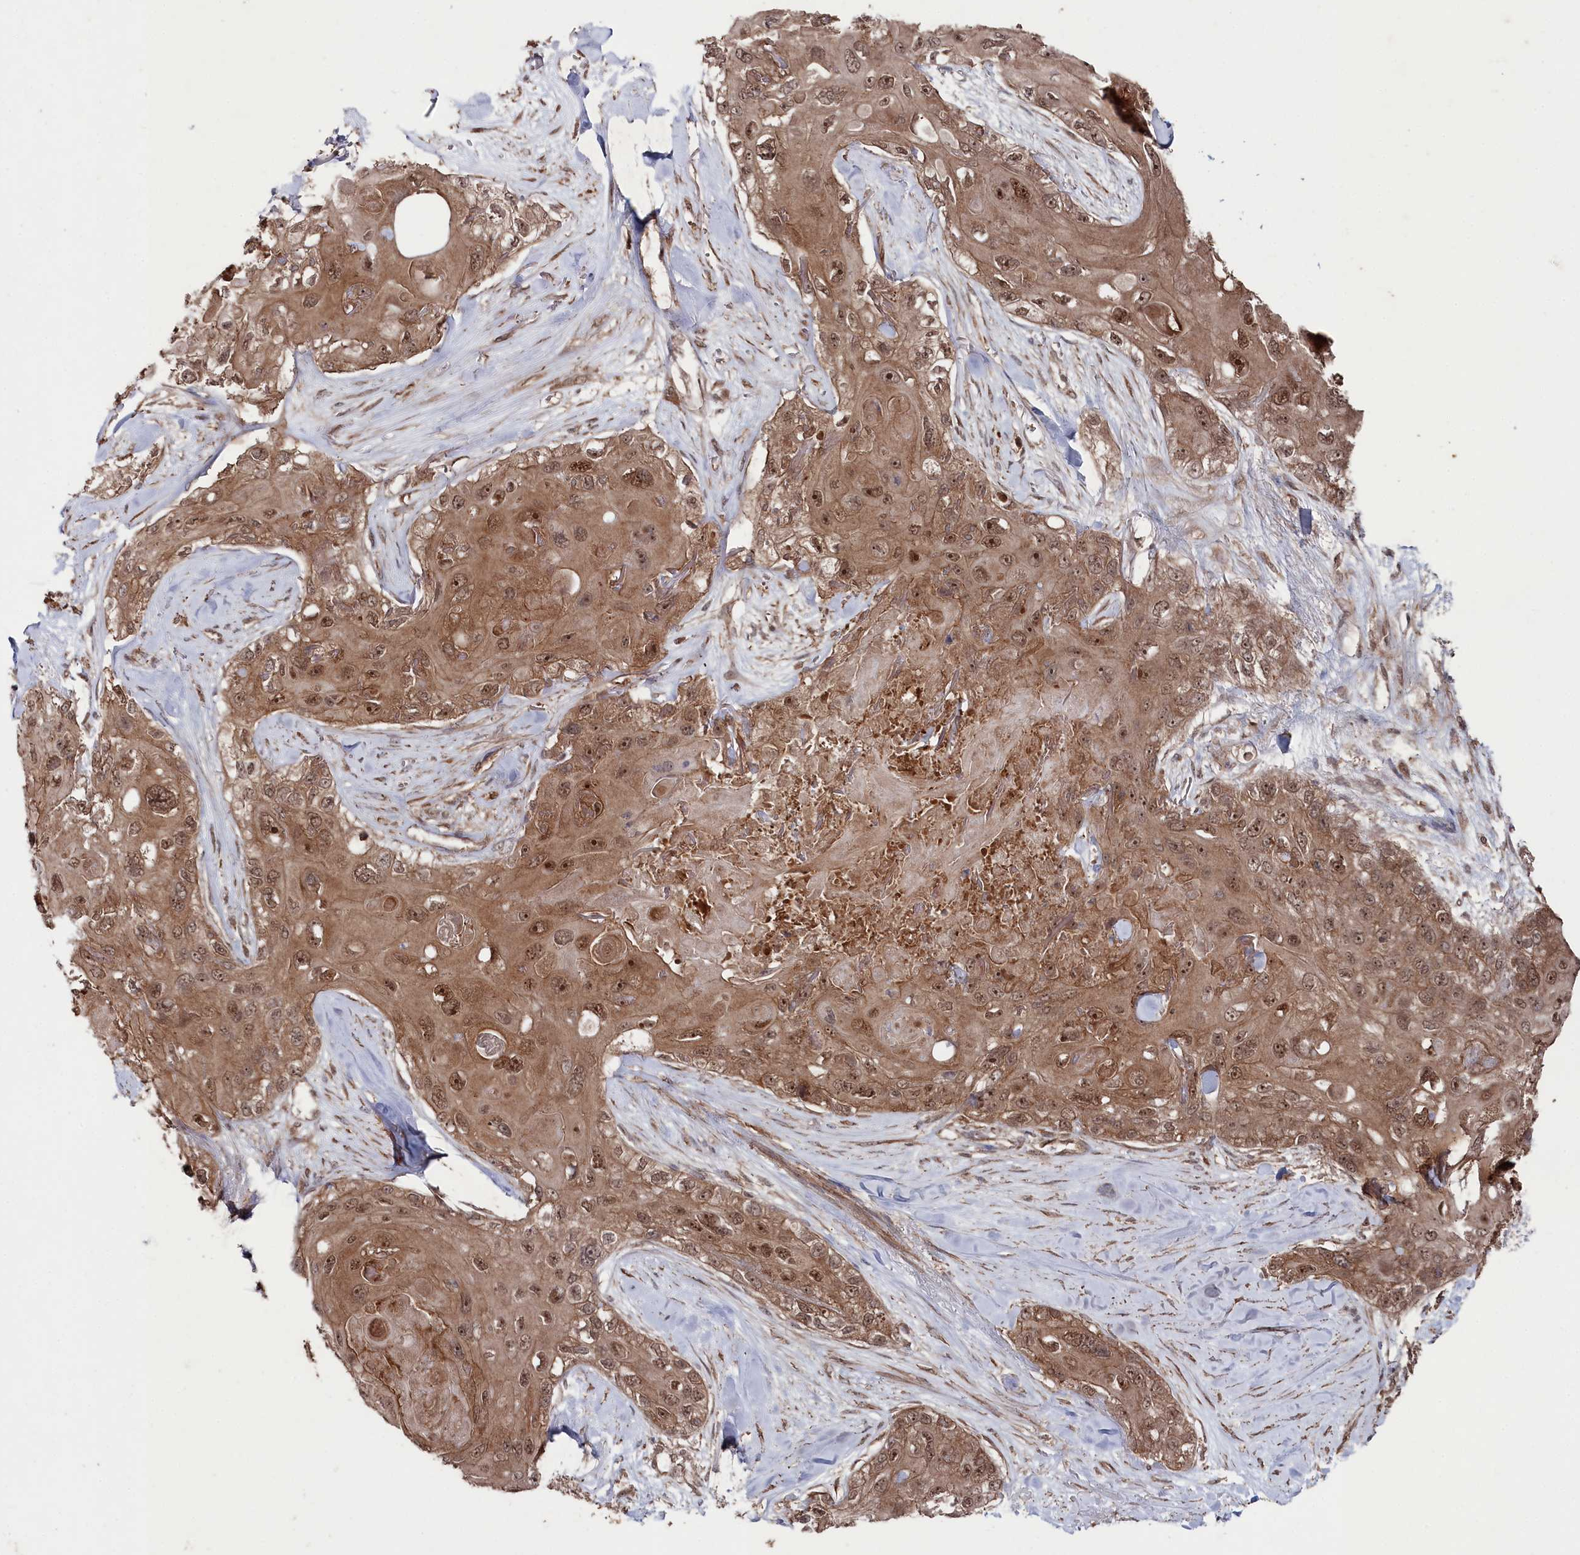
{"staining": {"intensity": "moderate", "quantity": ">75%", "location": "cytoplasmic/membranous,nuclear"}, "tissue": "skin cancer", "cell_type": "Tumor cells", "image_type": "cancer", "snomed": [{"axis": "morphology", "description": "Normal tissue, NOS"}, {"axis": "morphology", "description": "Squamous cell carcinoma, NOS"}, {"axis": "topography", "description": "Skin"}], "caption": "The micrograph demonstrates a brown stain indicating the presence of a protein in the cytoplasmic/membranous and nuclear of tumor cells in squamous cell carcinoma (skin).", "gene": "BORCS7", "patient": {"sex": "male", "age": 72}}